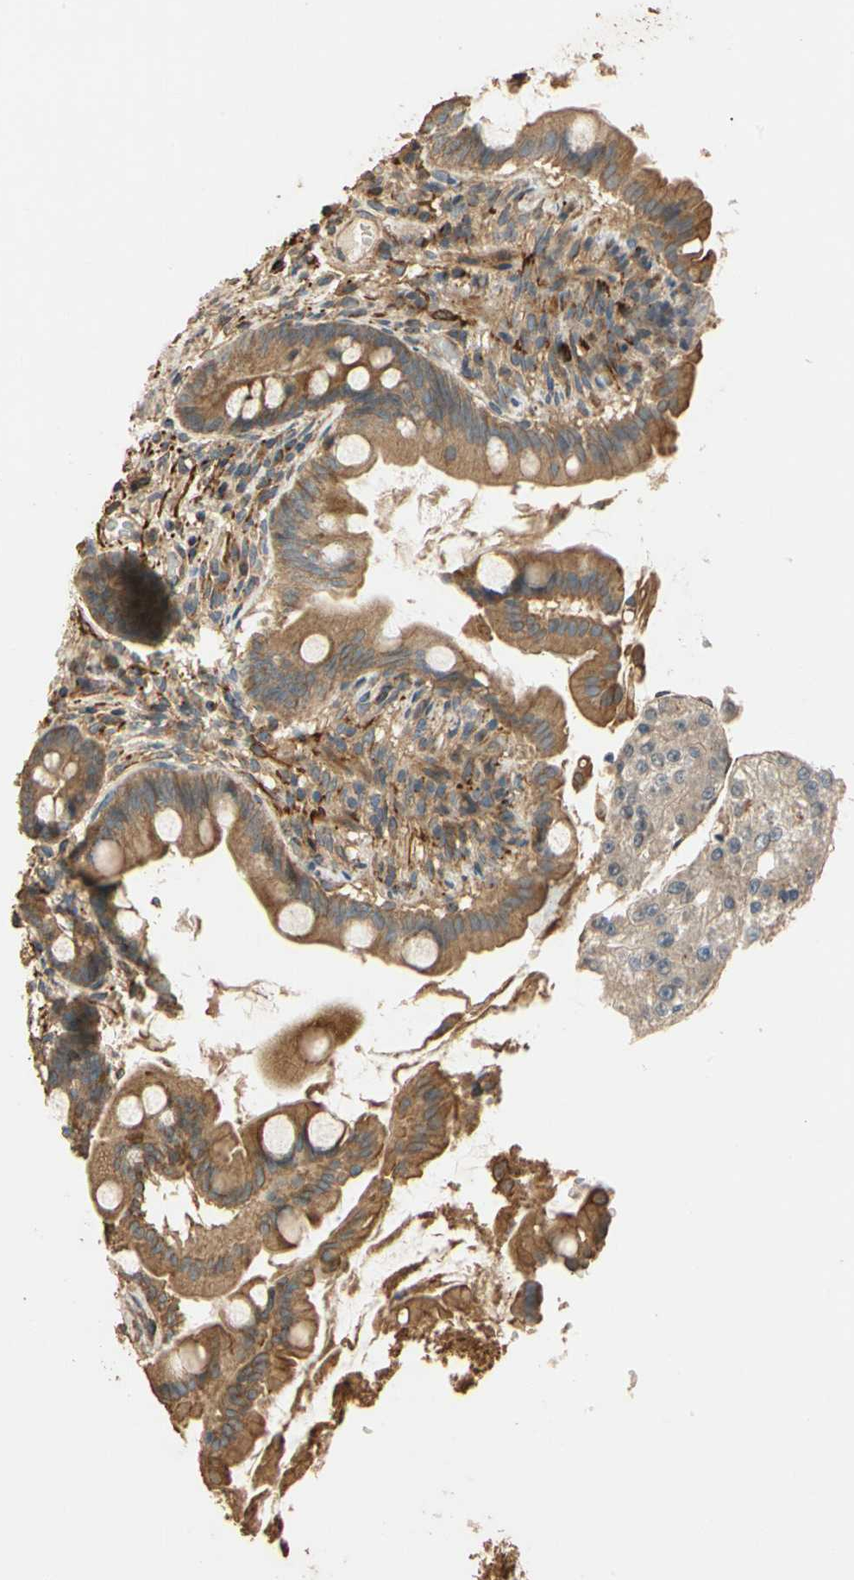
{"staining": {"intensity": "moderate", "quantity": ">75%", "location": "cytoplasmic/membranous"}, "tissue": "small intestine", "cell_type": "Glandular cells", "image_type": "normal", "snomed": [{"axis": "morphology", "description": "Normal tissue, NOS"}, {"axis": "topography", "description": "Small intestine"}], "caption": "Human small intestine stained for a protein (brown) shows moderate cytoplasmic/membranous positive expression in about >75% of glandular cells.", "gene": "MGRN1", "patient": {"sex": "female", "age": 56}}